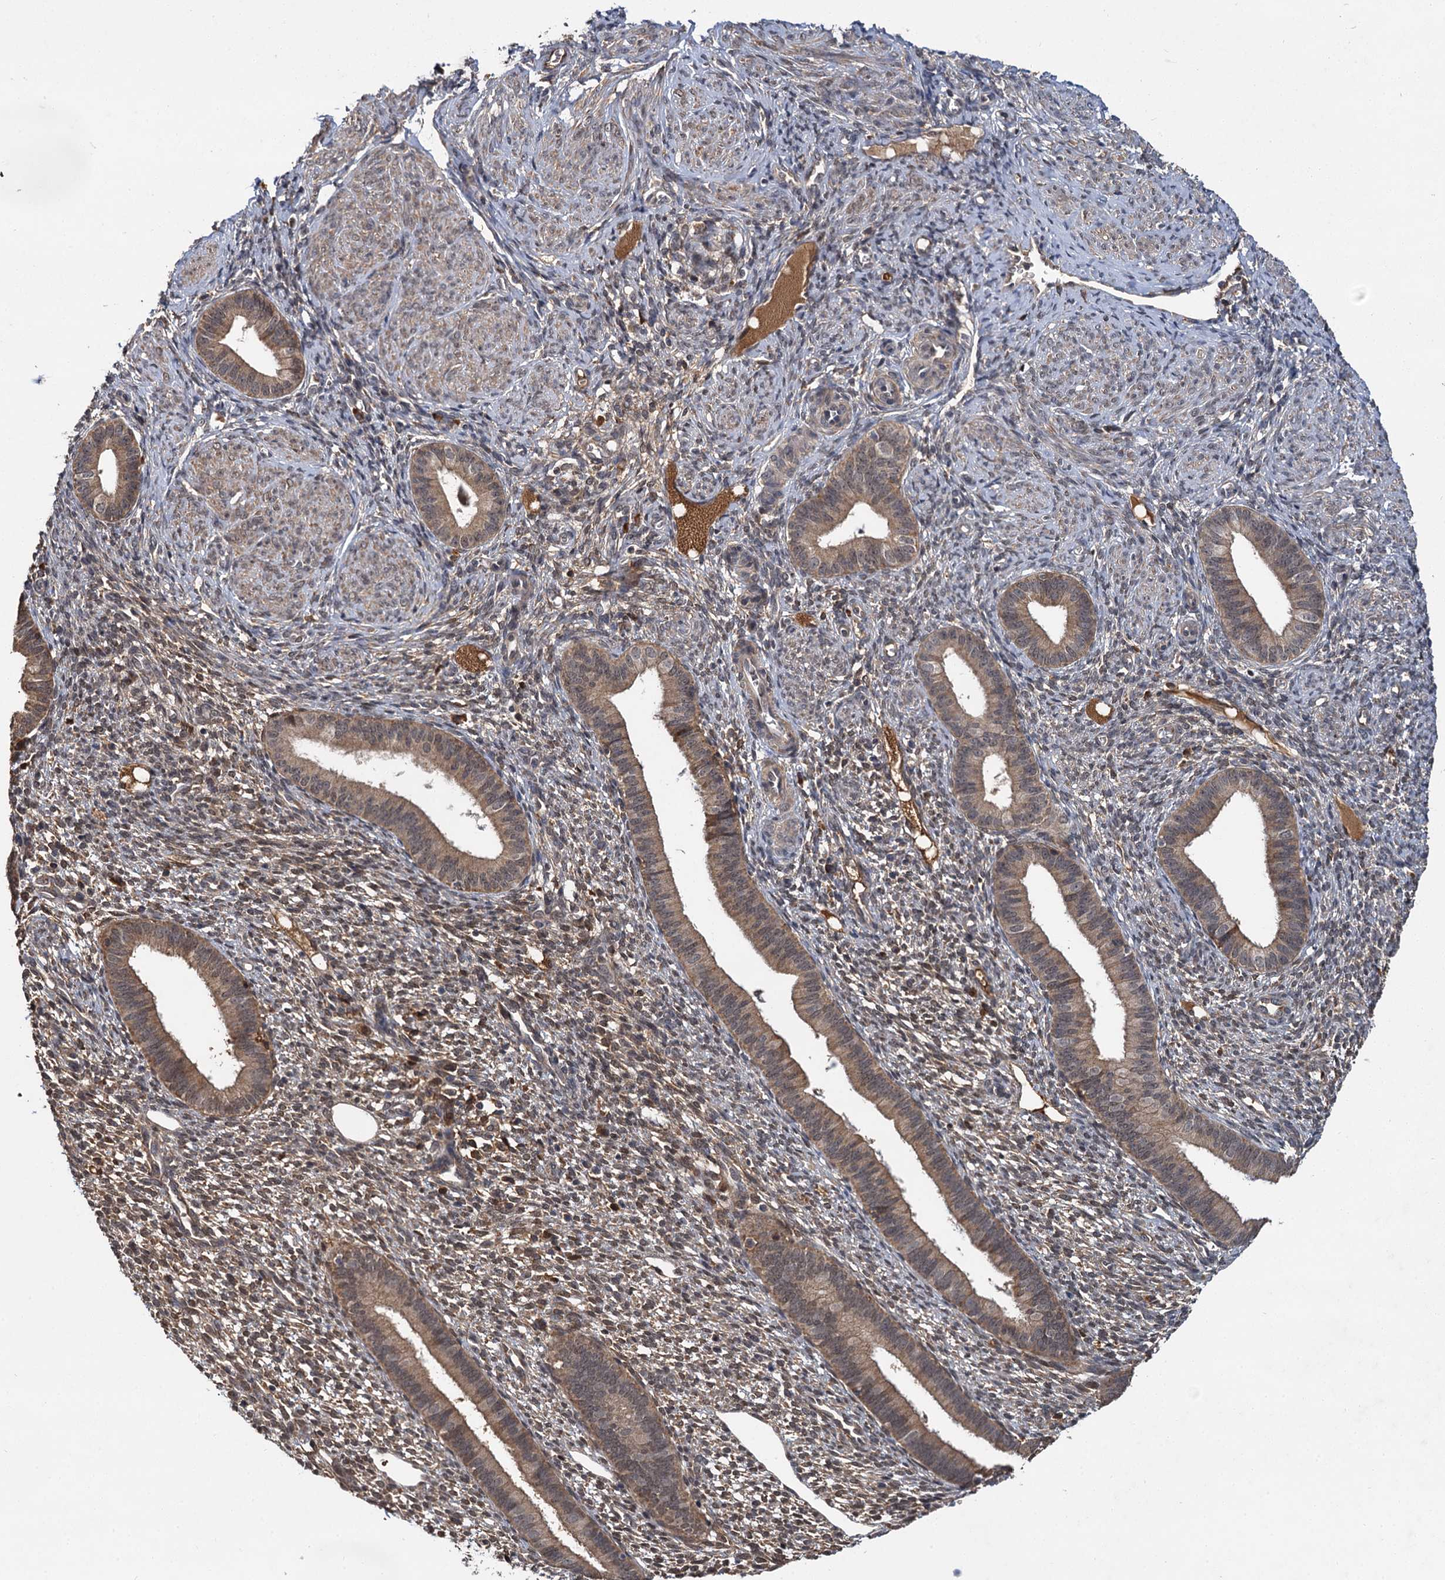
{"staining": {"intensity": "weak", "quantity": "25%-75%", "location": "cytoplasmic/membranous,nuclear"}, "tissue": "endometrium", "cell_type": "Cells in endometrial stroma", "image_type": "normal", "snomed": [{"axis": "morphology", "description": "Normal tissue, NOS"}, {"axis": "topography", "description": "Endometrium"}], "caption": "Immunohistochemical staining of unremarkable human endometrium demonstrates 25%-75% levels of weak cytoplasmic/membranous,nuclear protein positivity in approximately 25%-75% of cells in endometrial stroma.", "gene": "MBD6", "patient": {"sex": "female", "age": 46}}